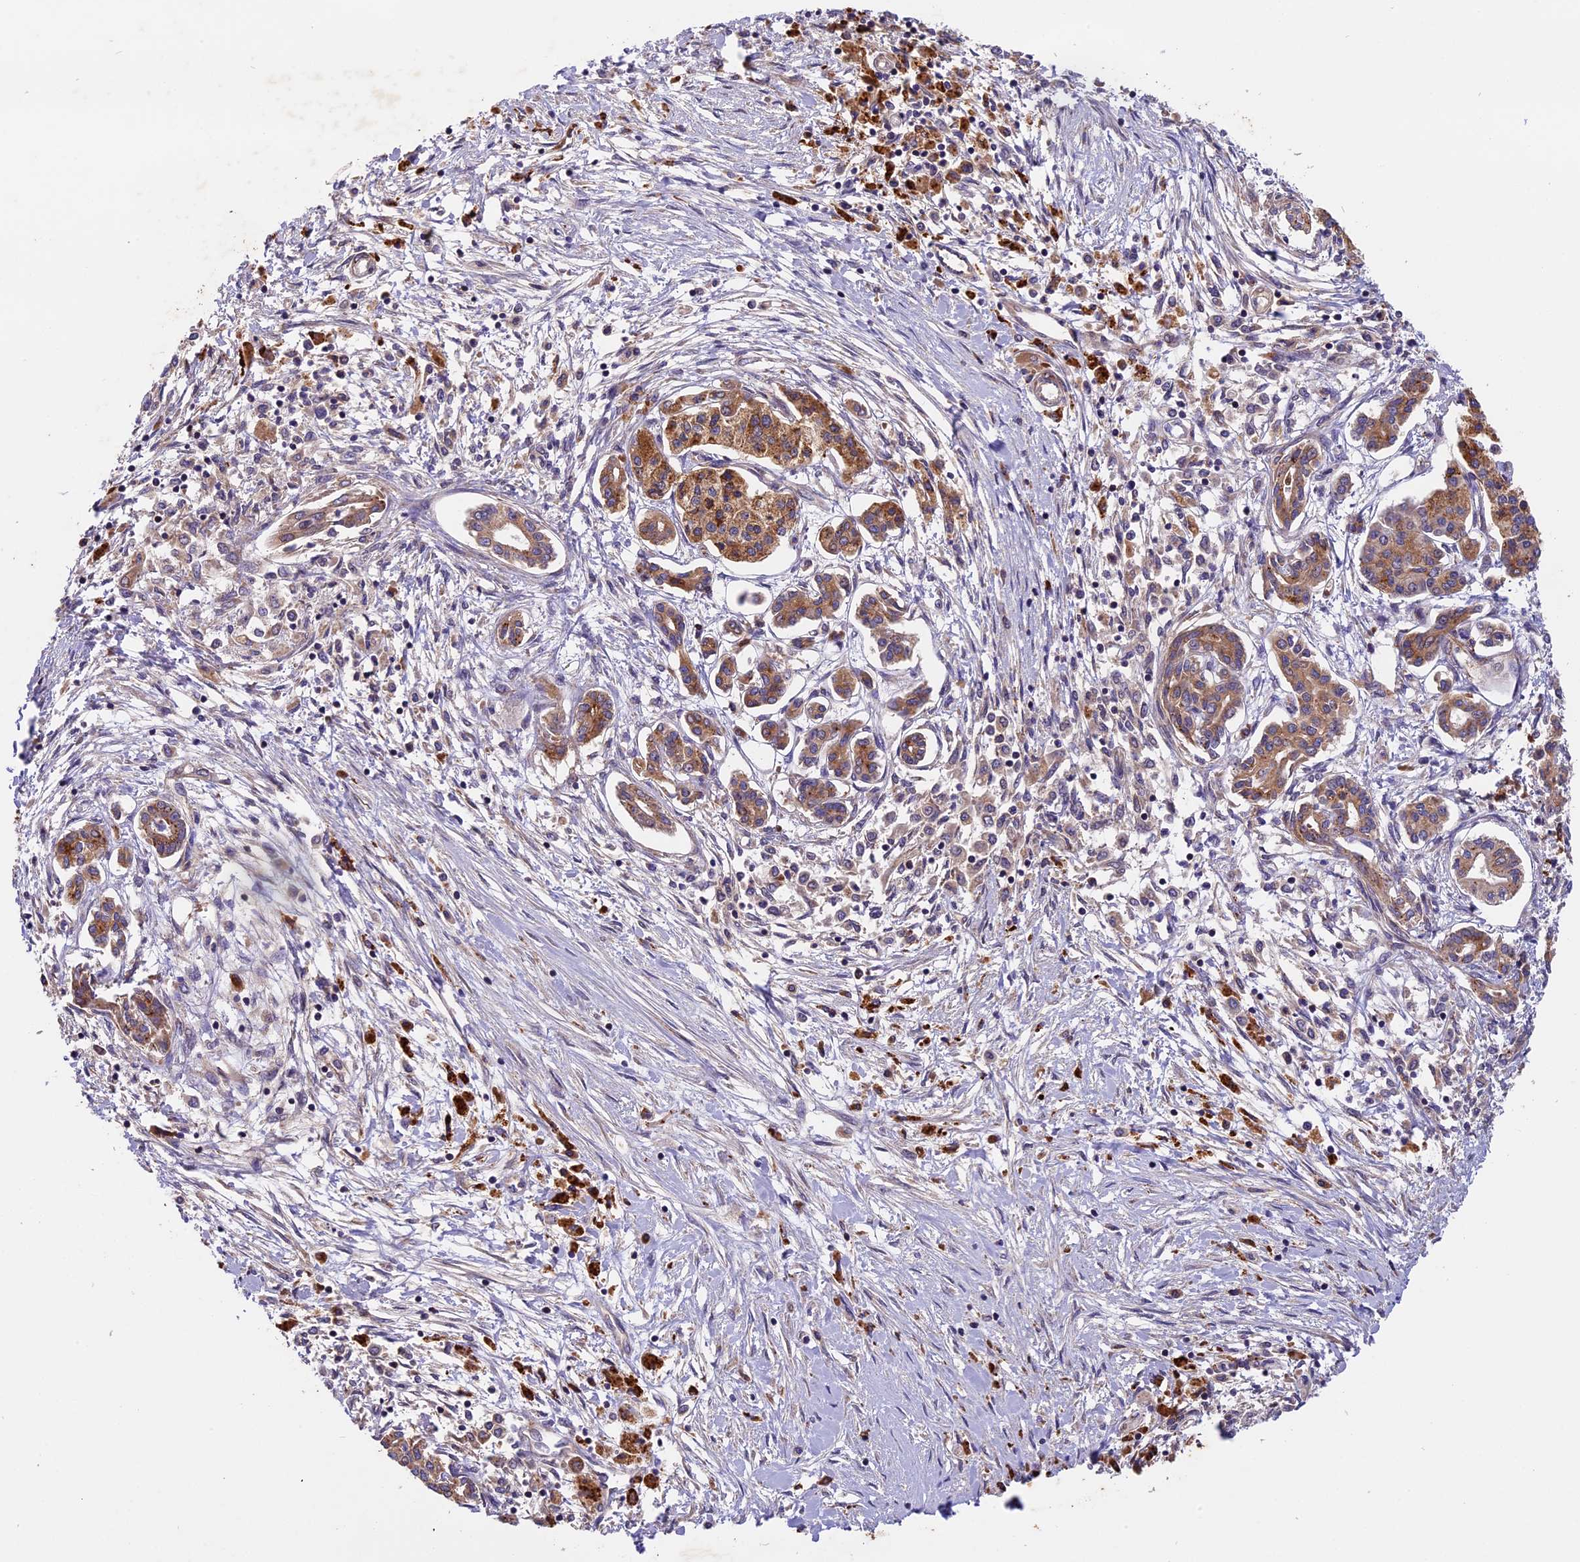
{"staining": {"intensity": "moderate", "quantity": ">75%", "location": "cytoplasmic/membranous"}, "tissue": "pancreatic cancer", "cell_type": "Tumor cells", "image_type": "cancer", "snomed": [{"axis": "morphology", "description": "Adenocarcinoma, NOS"}, {"axis": "topography", "description": "Pancreas"}], "caption": "A photomicrograph showing moderate cytoplasmic/membranous positivity in about >75% of tumor cells in adenocarcinoma (pancreatic), as visualized by brown immunohistochemical staining.", "gene": "COPE", "patient": {"sex": "female", "age": 50}}